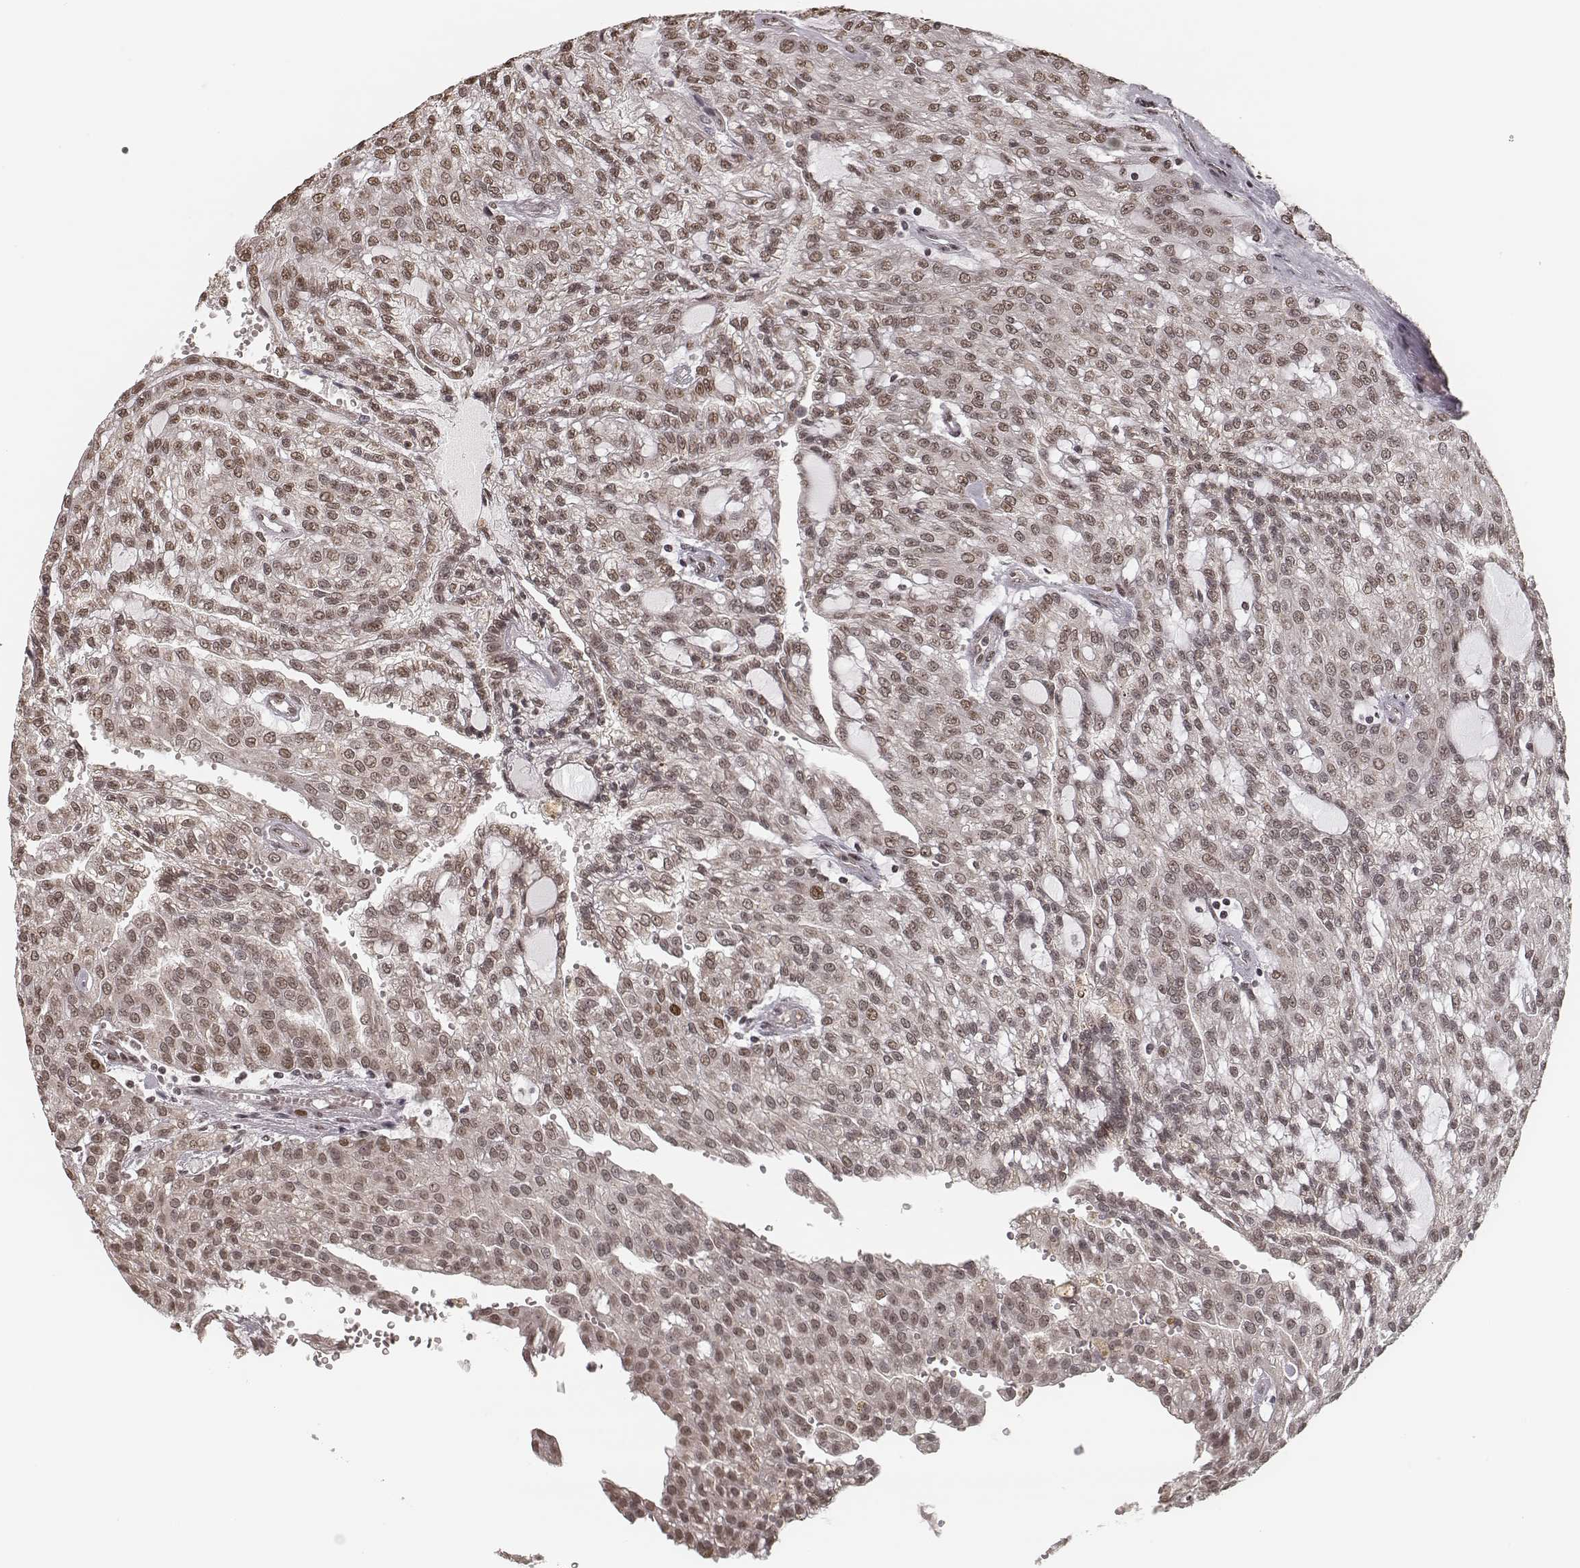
{"staining": {"intensity": "weak", "quantity": ">75%", "location": "nuclear"}, "tissue": "renal cancer", "cell_type": "Tumor cells", "image_type": "cancer", "snomed": [{"axis": "morphology", "description": "Adenocarcinoma, NOS"}, {"axis": "topography", "description": "Kidney"}], "caption": "The micrograph shows staining of renal cancer, revealing weak nuclear protein staining (brown color) within tumor cells.", "gene": "HMGA2", "patient": {"sex": "male", "age": 63}}